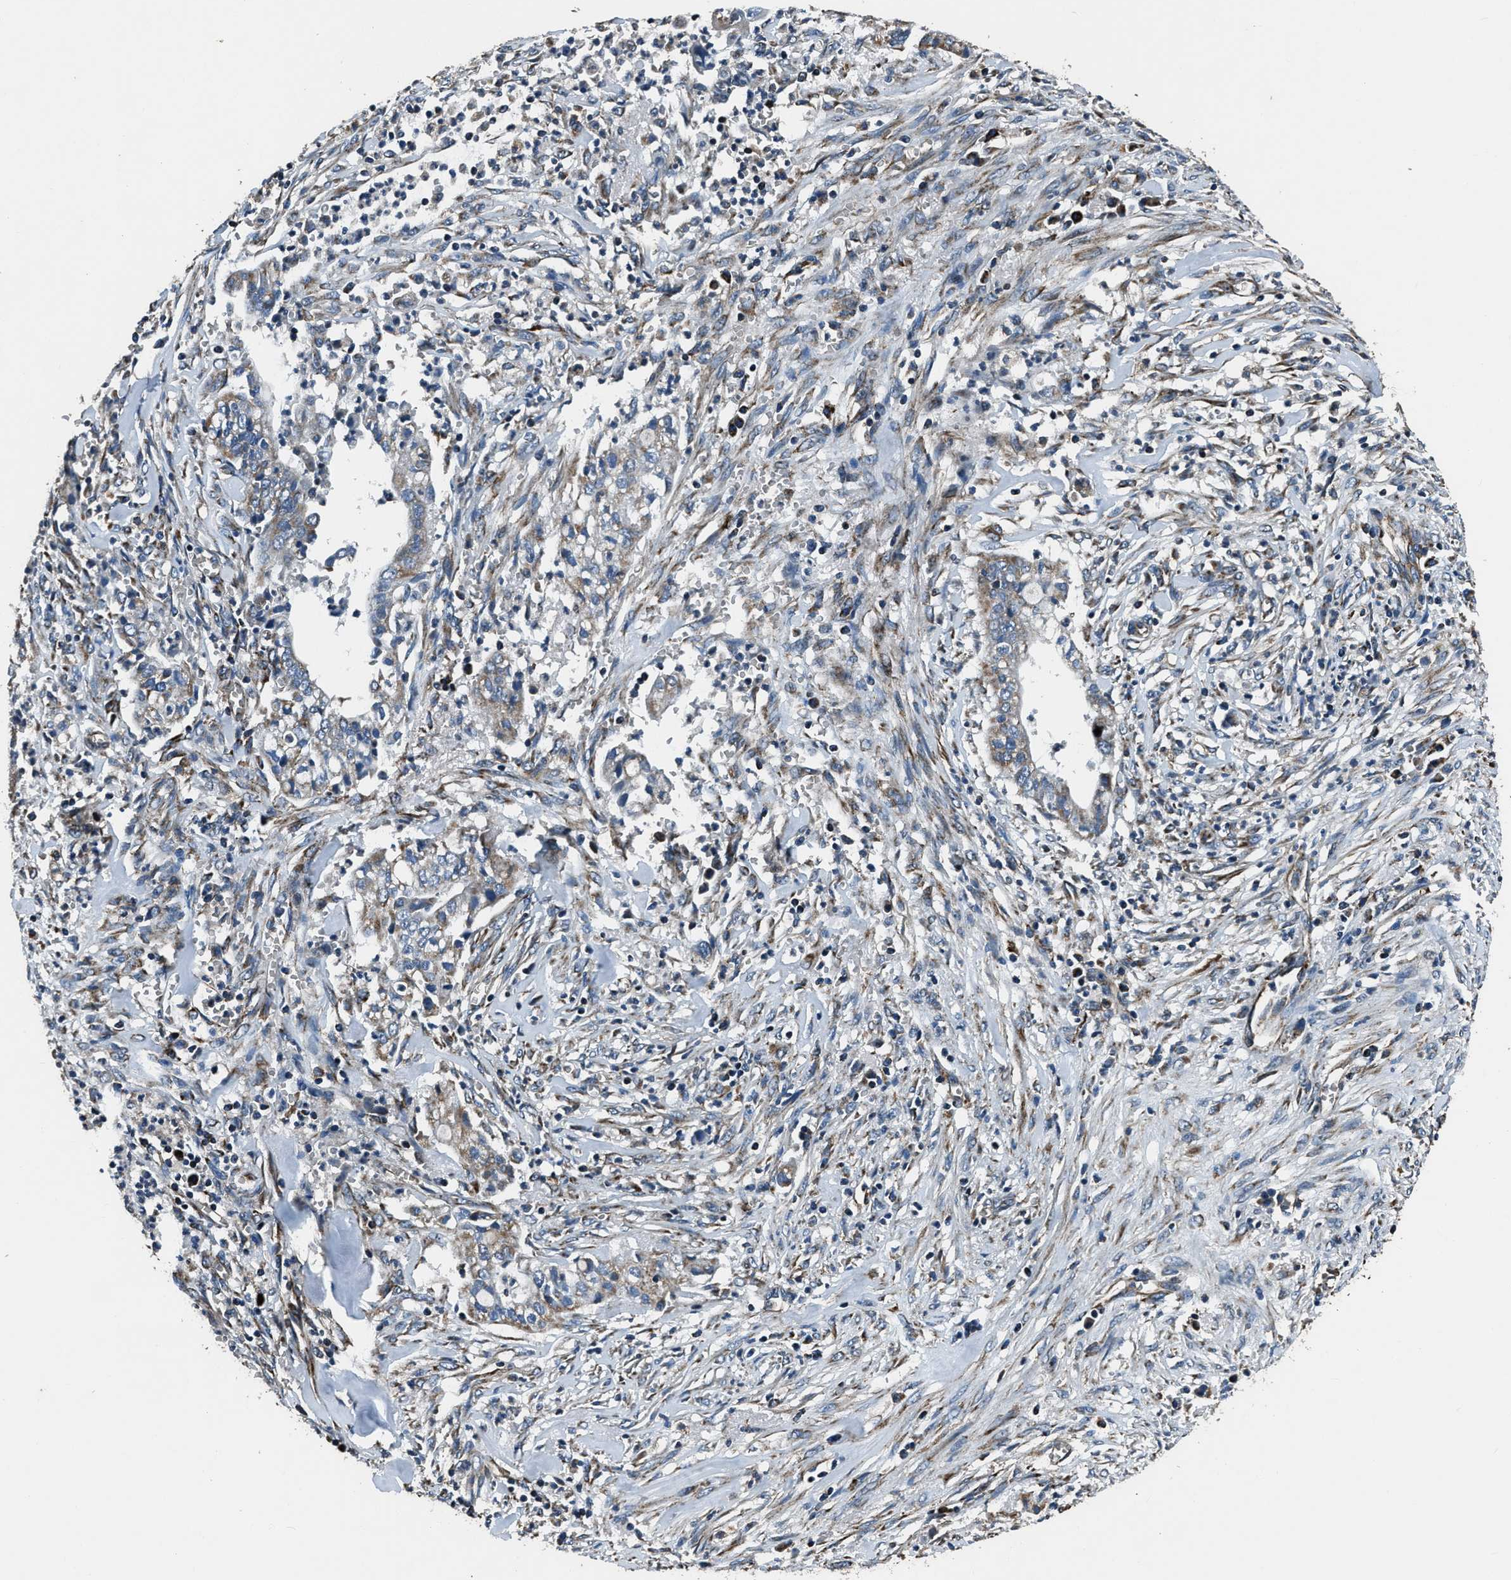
{"staining": {"intensity": "weak", "quantity": "25%-75%", "location": "cytoplasmic/membranous"}, "tissue": "cervical cancer", "cell_type": "Tumor cells", "image_type": "cancer", "snomed": [{"axis": "morphology", "description": "Adenocarcinoma, NOS"}, {"axis": "topography", "description": "Cervix"}], "caption": "Brown immunohistochemical staining in human cervical cancer shows weak cytoplasmic/membranous expression in about 25%-75% of tumor cells.", "gene": "OGDH", "patient": {"sex": "female", "age": 44}}